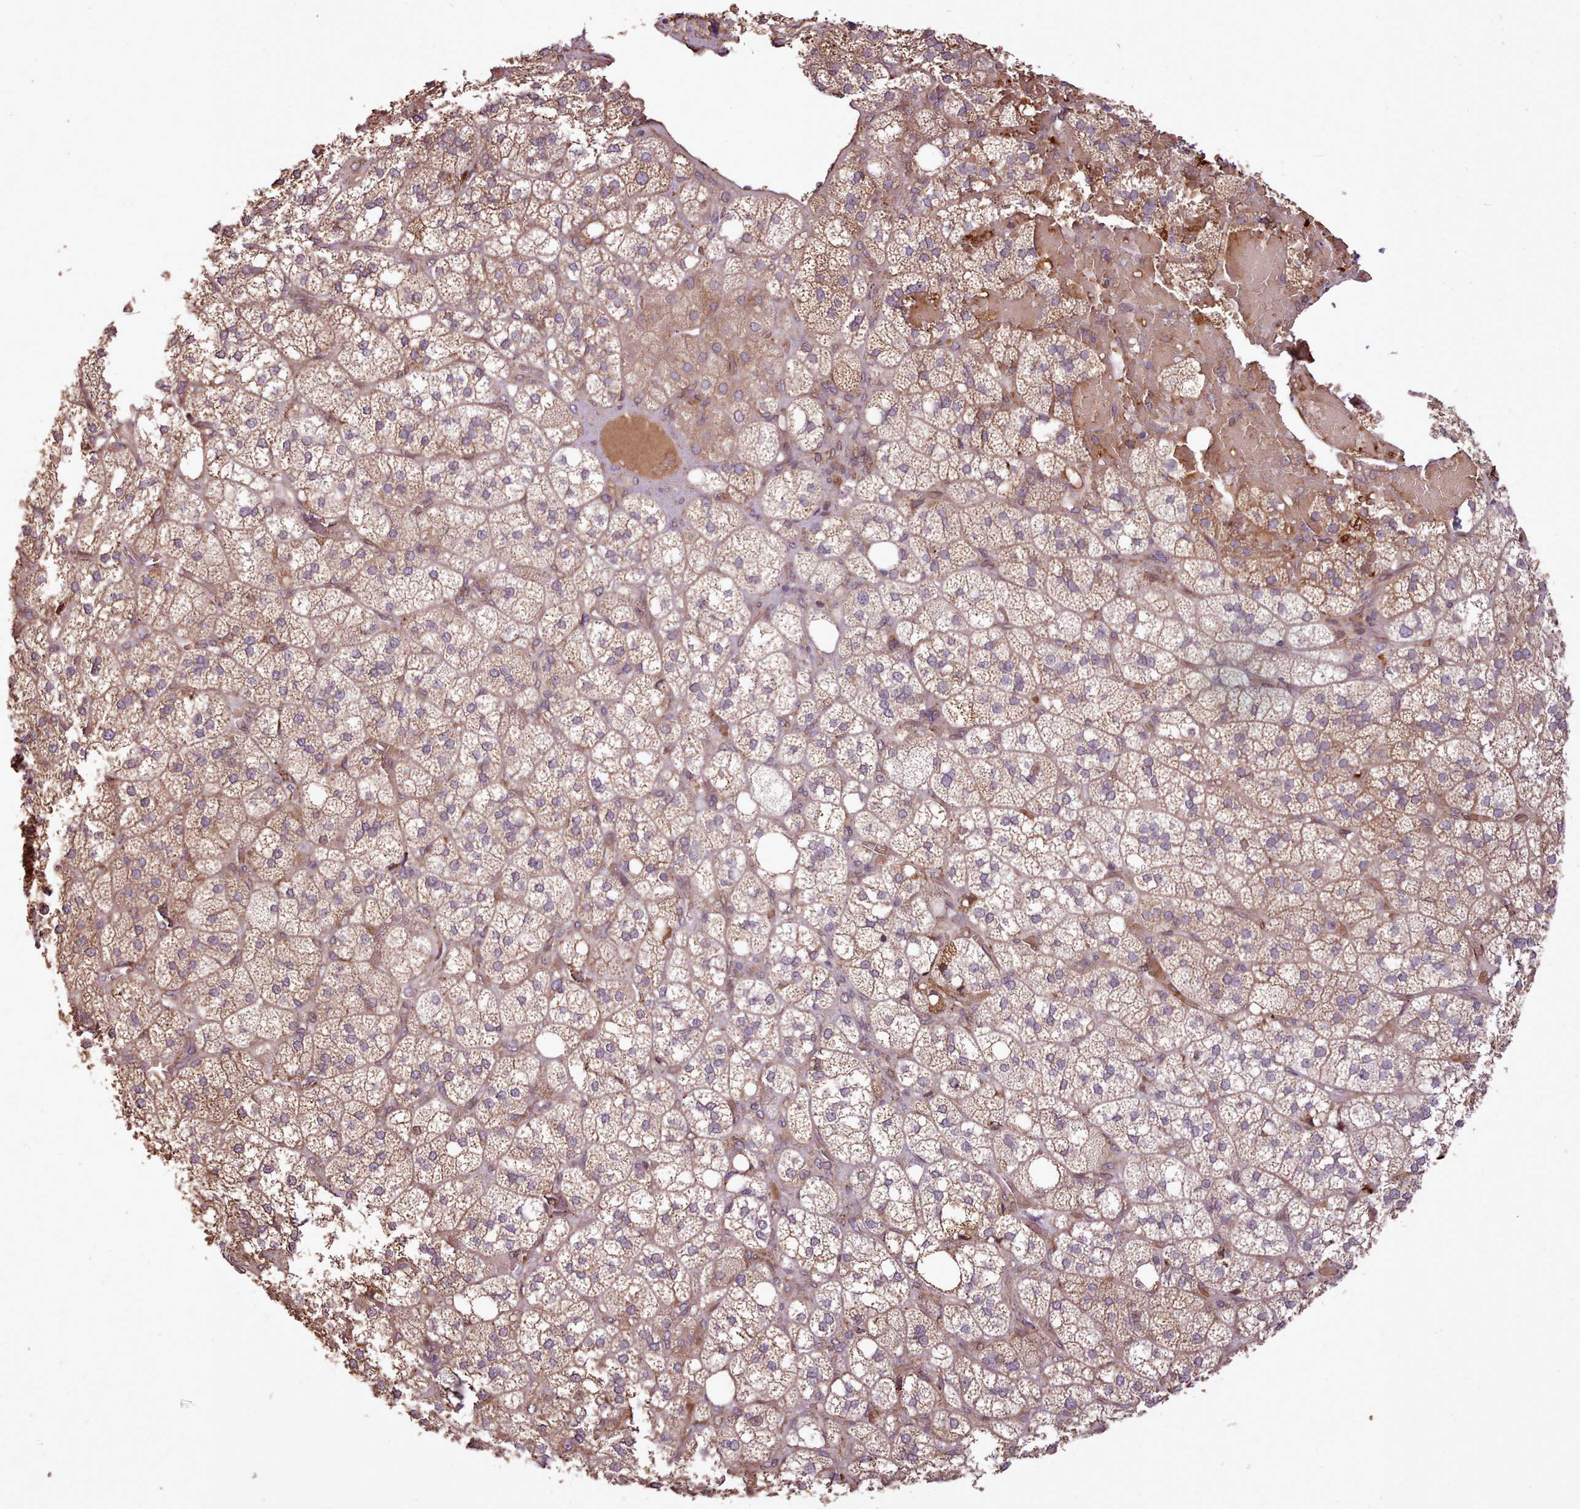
{"staining": {"intensity": "moderate", "quantity": ">75%", "location": "cytoplasmic/membranous"}, "tissue": "adrenal gland", "cell_type": "Glandular cells", "image_type": "normal", "snomed": [{"axis": "morphology", "description": "Normal tissue, NOS"}, {"axis": "topography", "description": "Adrenal gland"}], "caption": "The photomicrograph shows staining of benign adrenal gland, revealing moderate cytoplasmic/membranous protein positivity (brown color) within glandular cells. The staining was performed using DAB (3,3'-diaminobenzidine) to visualize the protein expression in brown, while the nuclei were stained in blue with hematoxylin (Magnification: 20x).", "gene": "CABP1", "patient": {"sex": "male", "age": 61}}